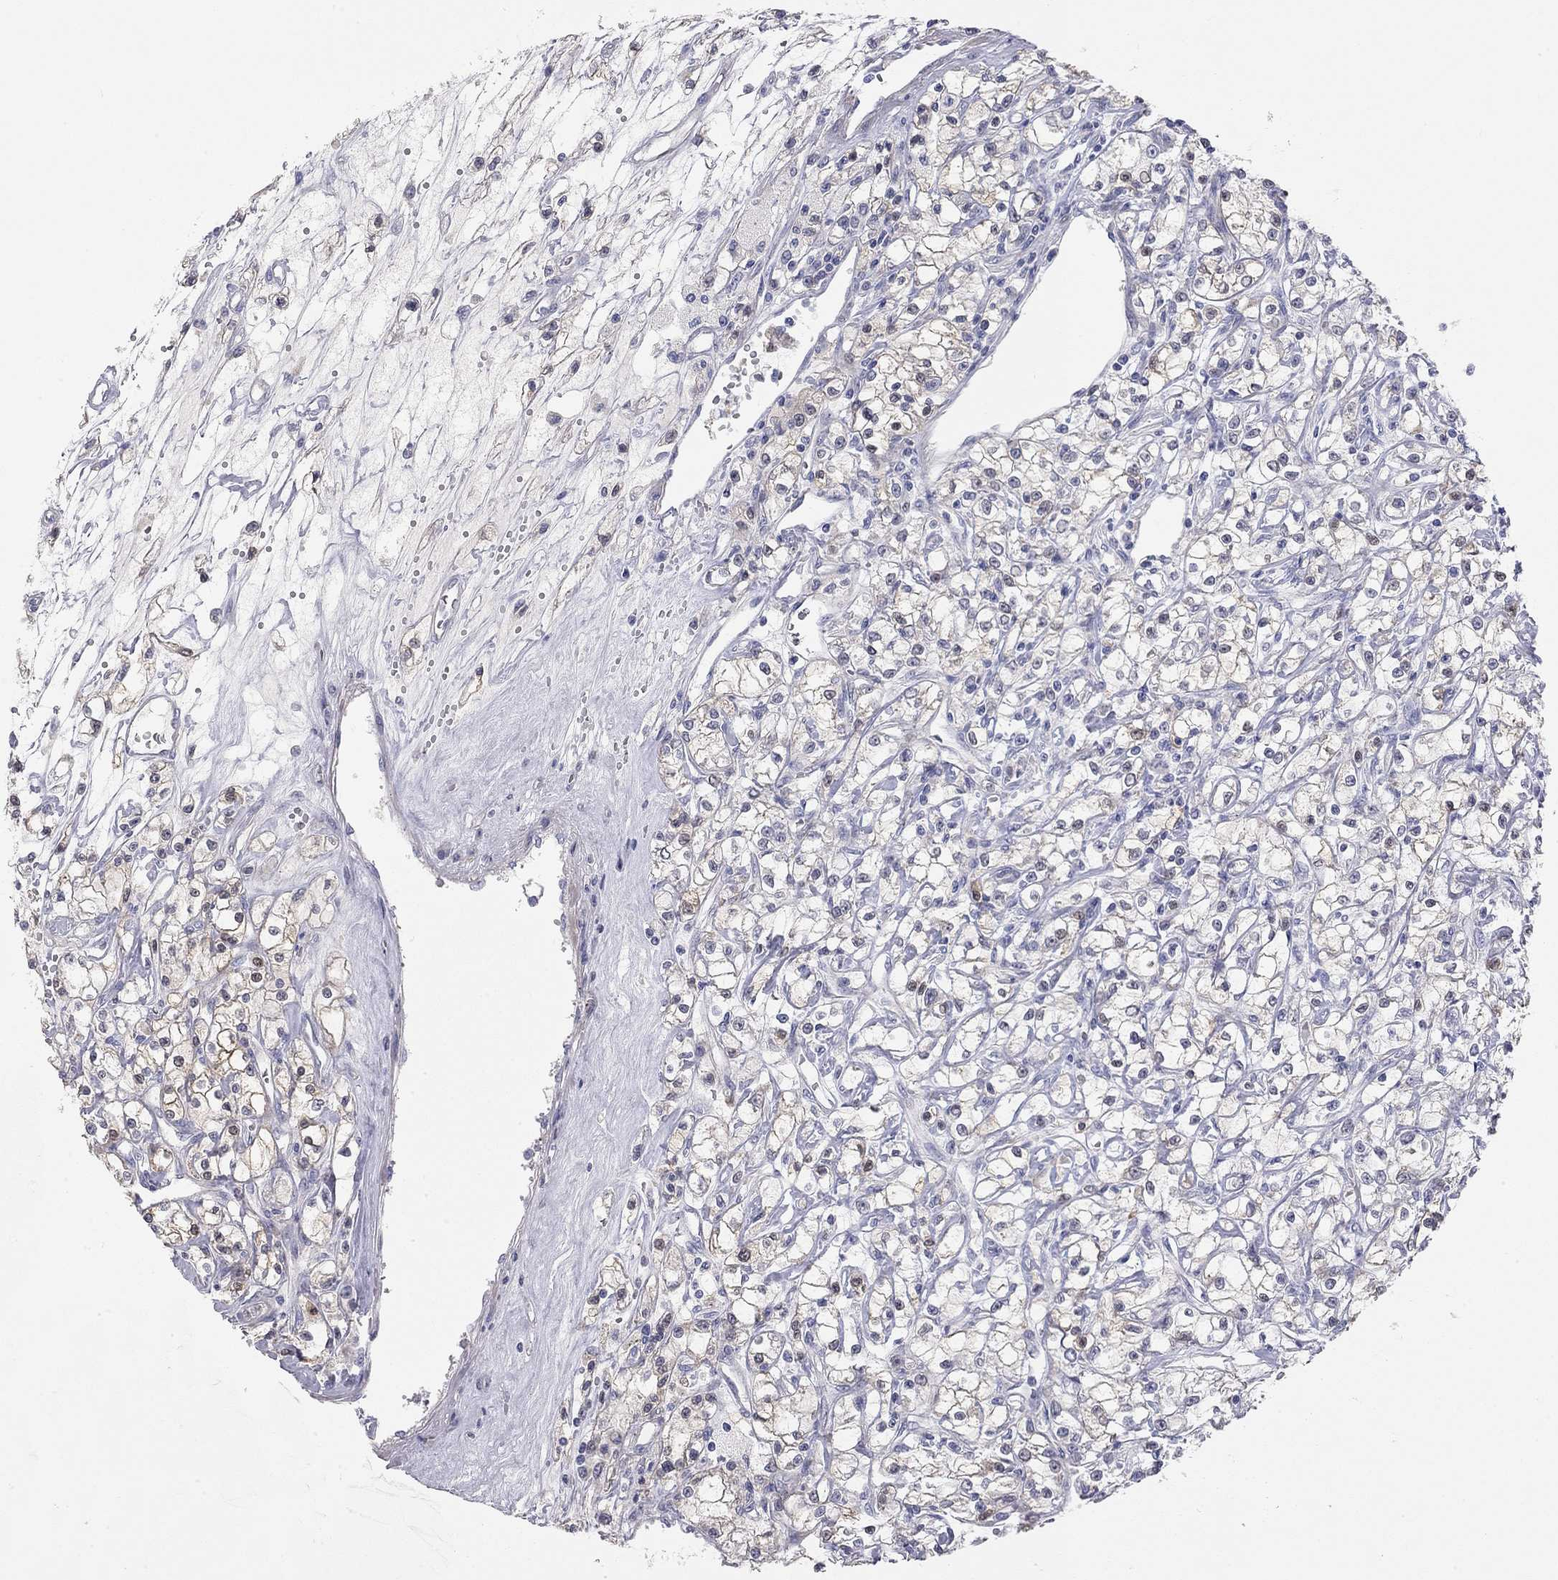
{"staining": {"intensity": "moderate", "quantity": "<25%", "location": "cytoplasmic/membranous"}, "tissue": "renal cancer", "cell_type": "Tumor cells", "image_type": "cancer", "snomed": [{"axis": "morphology", "description": "Adenocarcinoma, NOS"}, {"axis": "topography", "description": "Kidney"}], "caption": "The histopathology image shows immunohistochemical staining of renal adenocarcinoma. There is moderate cytoplasmic/membranous expression is seen in approximately <25% of tumor cells. The staining was performed using DAB, with brown indicating positive protein expression. Nuclei are stained blue with hematoxylin.", "gene": "PAPSS2", "patient": {"sex": "female", "age": 59}}